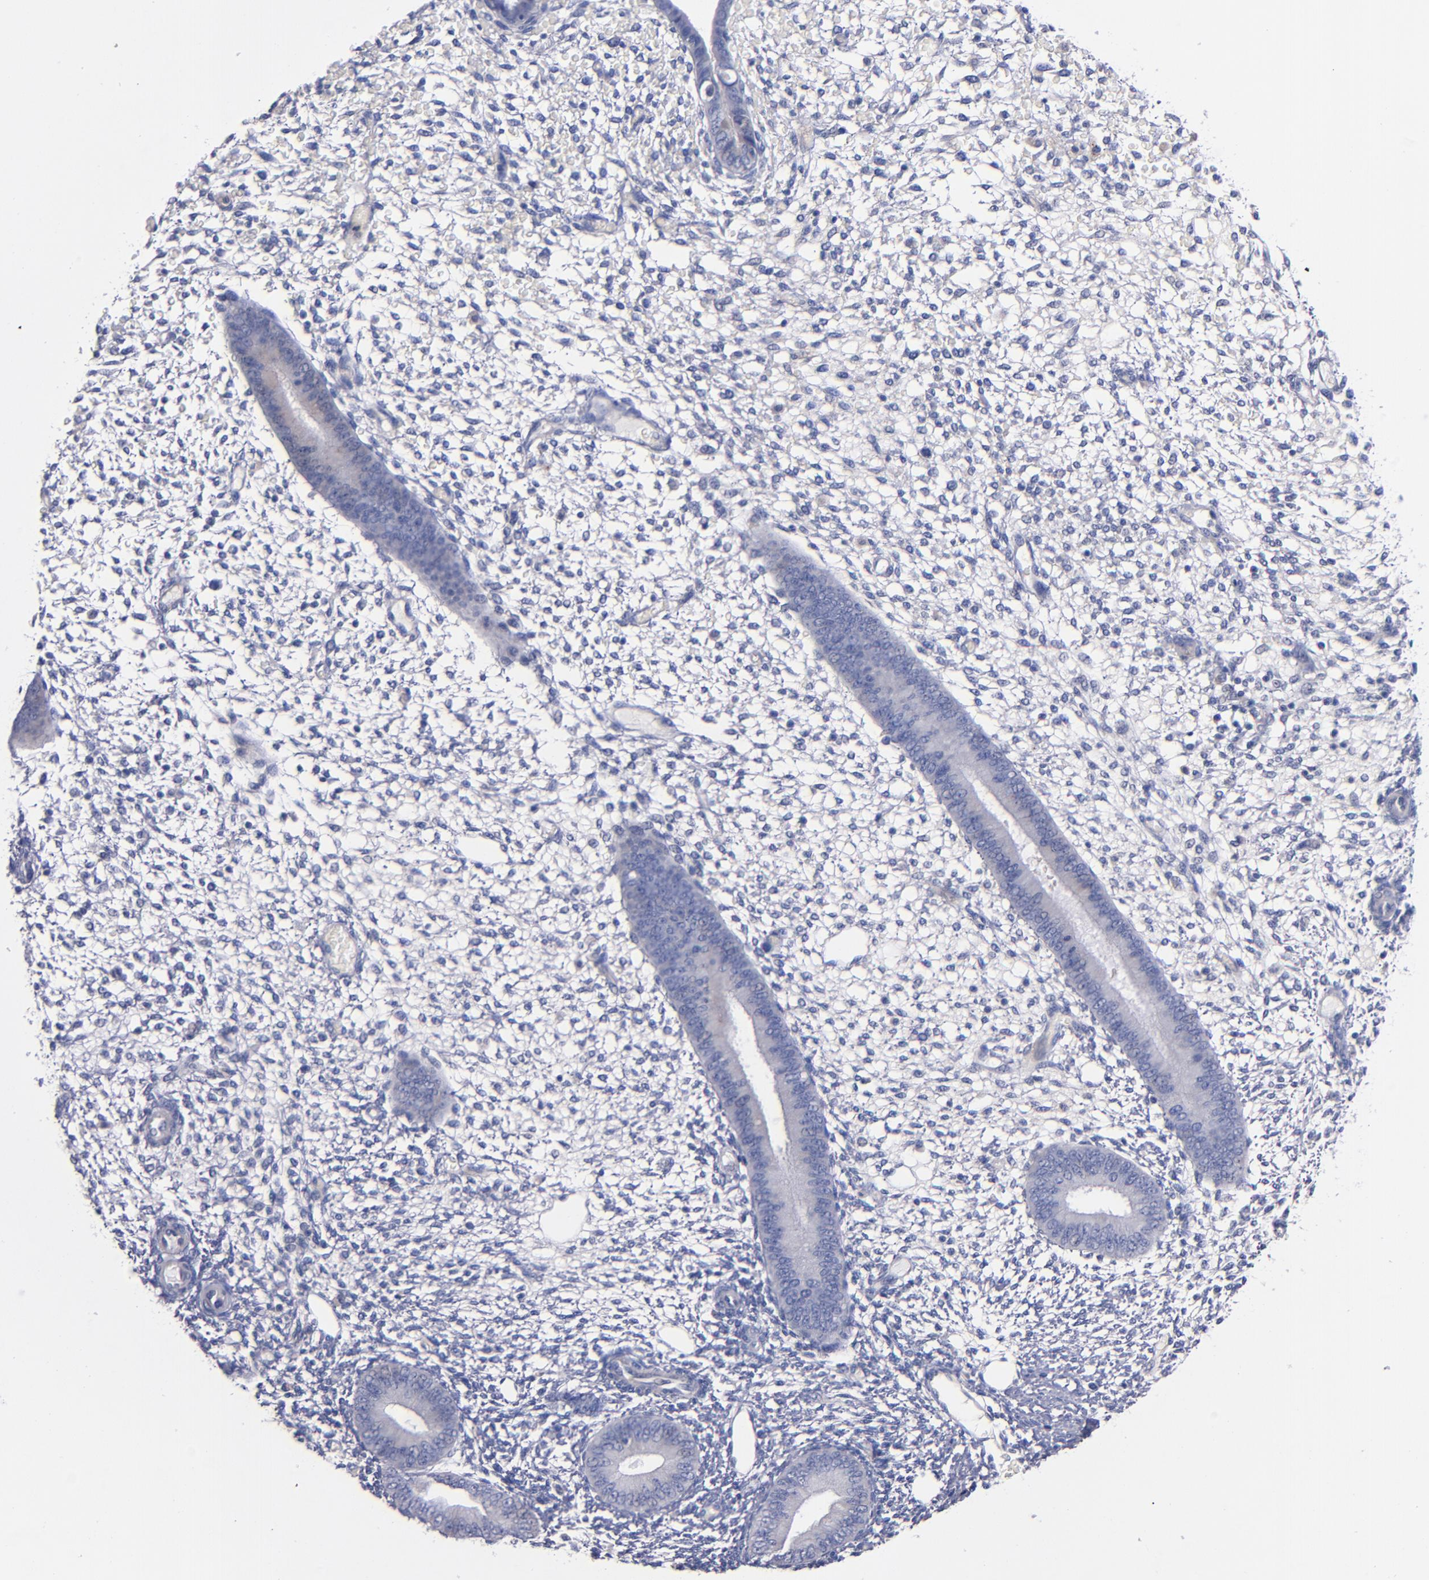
{"staining": {"intensity": "negative", "quantity": "none", "location": "none"}, "tissue": "endometrium", "cell_type": "Cells in endometrial stroma", "image_type": "normal", "snomed": [{"axis": "morphology", "description": "Normal tissue, NOS"}, {"axis": "topography", "description": "Endometrium"}], "caption": "The histopathology image shows no staining of cells in endometrial stroma in normal endometrium.", "gene": "CNTNAP2", "patient": {"sex": "female", "age": 42}}